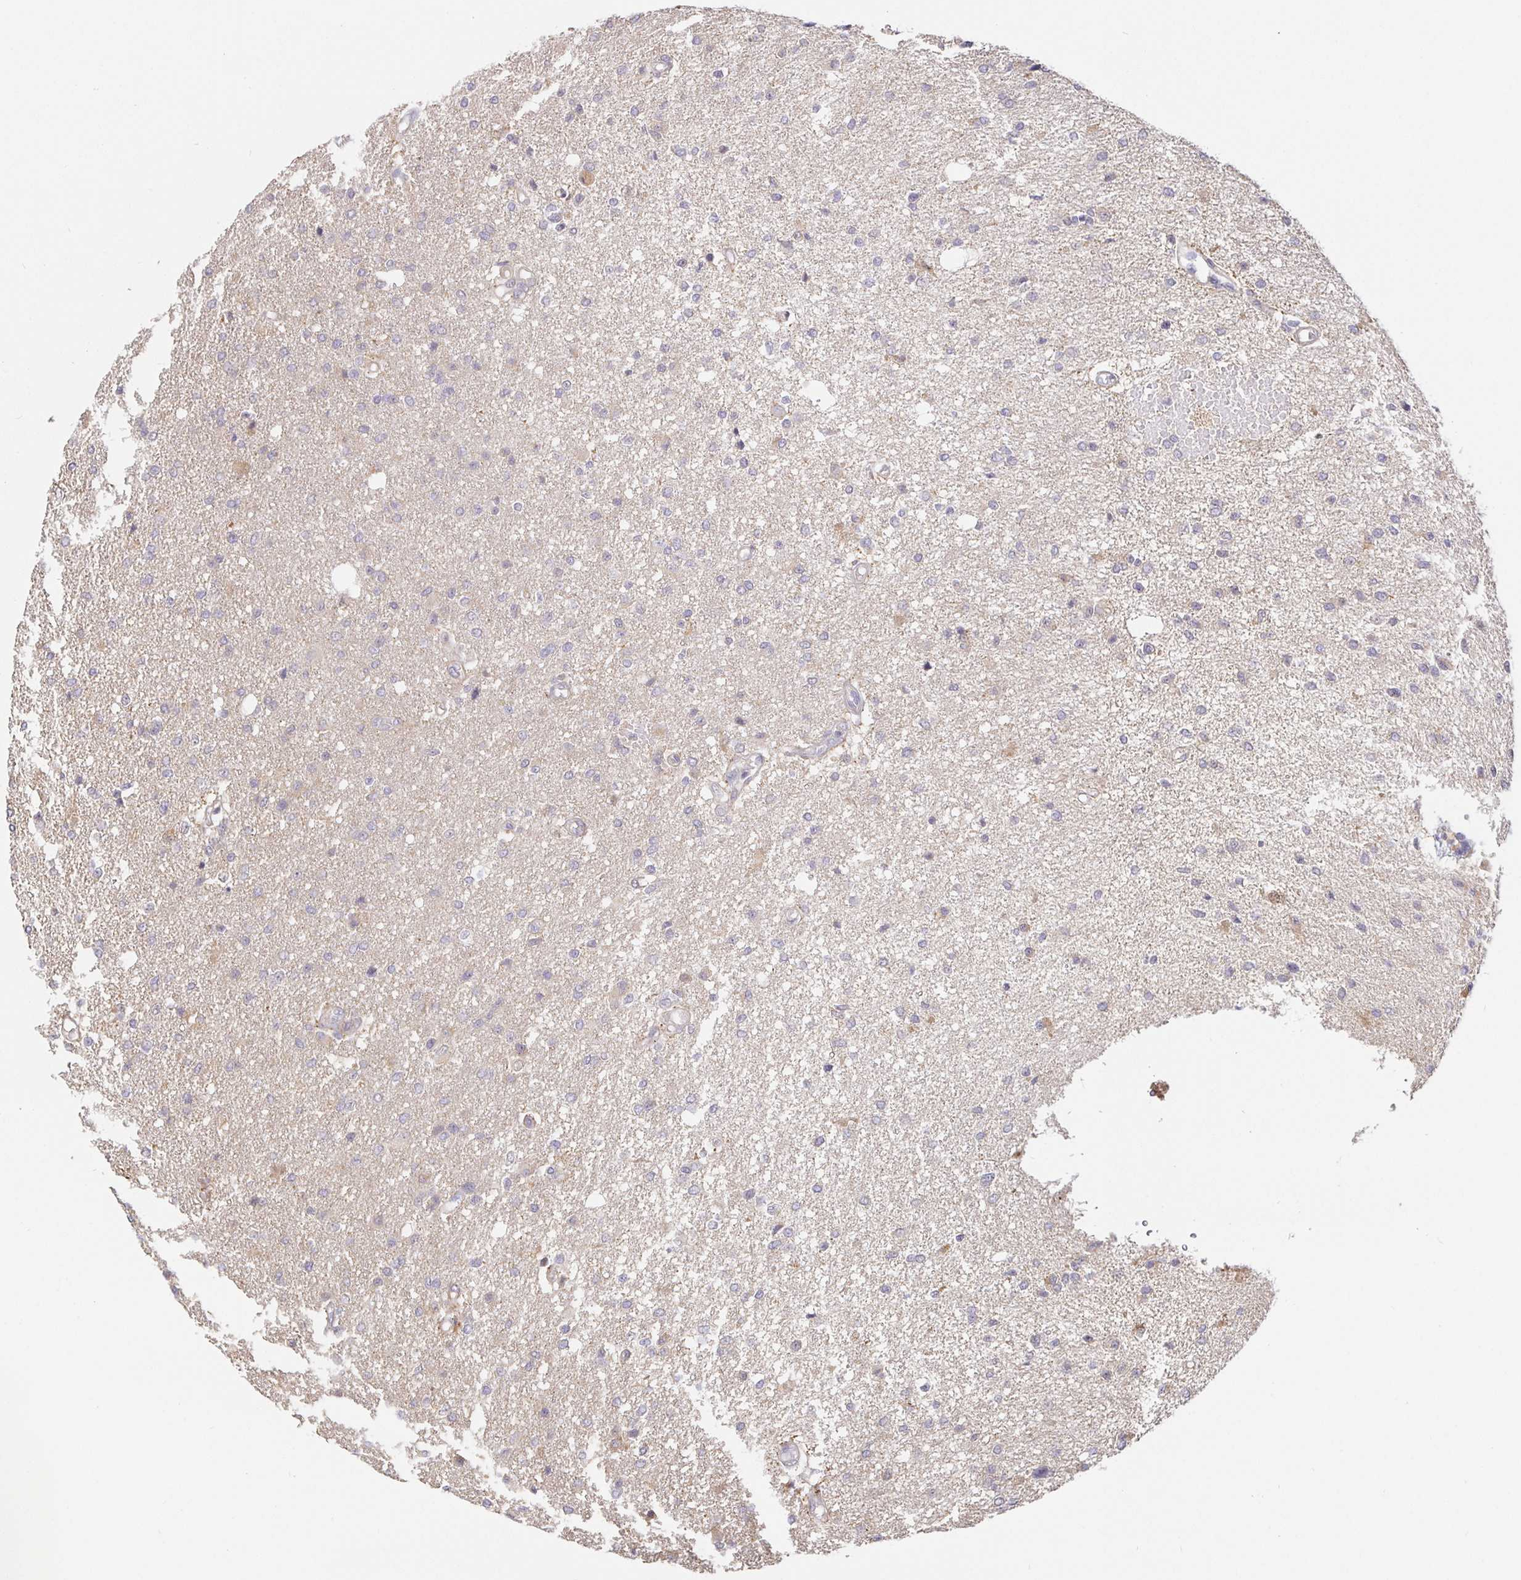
{"staining": {"intensity": "negative", "quantity": "none", "location": "none"}, "tissue": "glioma", "cell_type": "Tumor cells", "image_type": "cancer", "snomed": [{"axis": "morphology", "description": "Glioma, malignant, Low grade"}, {"axis": "topography", "description": "Brain"}], "caption": "This image is of malignant glioma (low-grade) stained with immunohistochemistry to label a protein in brown with the nuclei are counter-stained blue. There is no expression in tumor cells.", "gene": "ZDHHC11", "patient": {"sex": "male", "age": 26}}